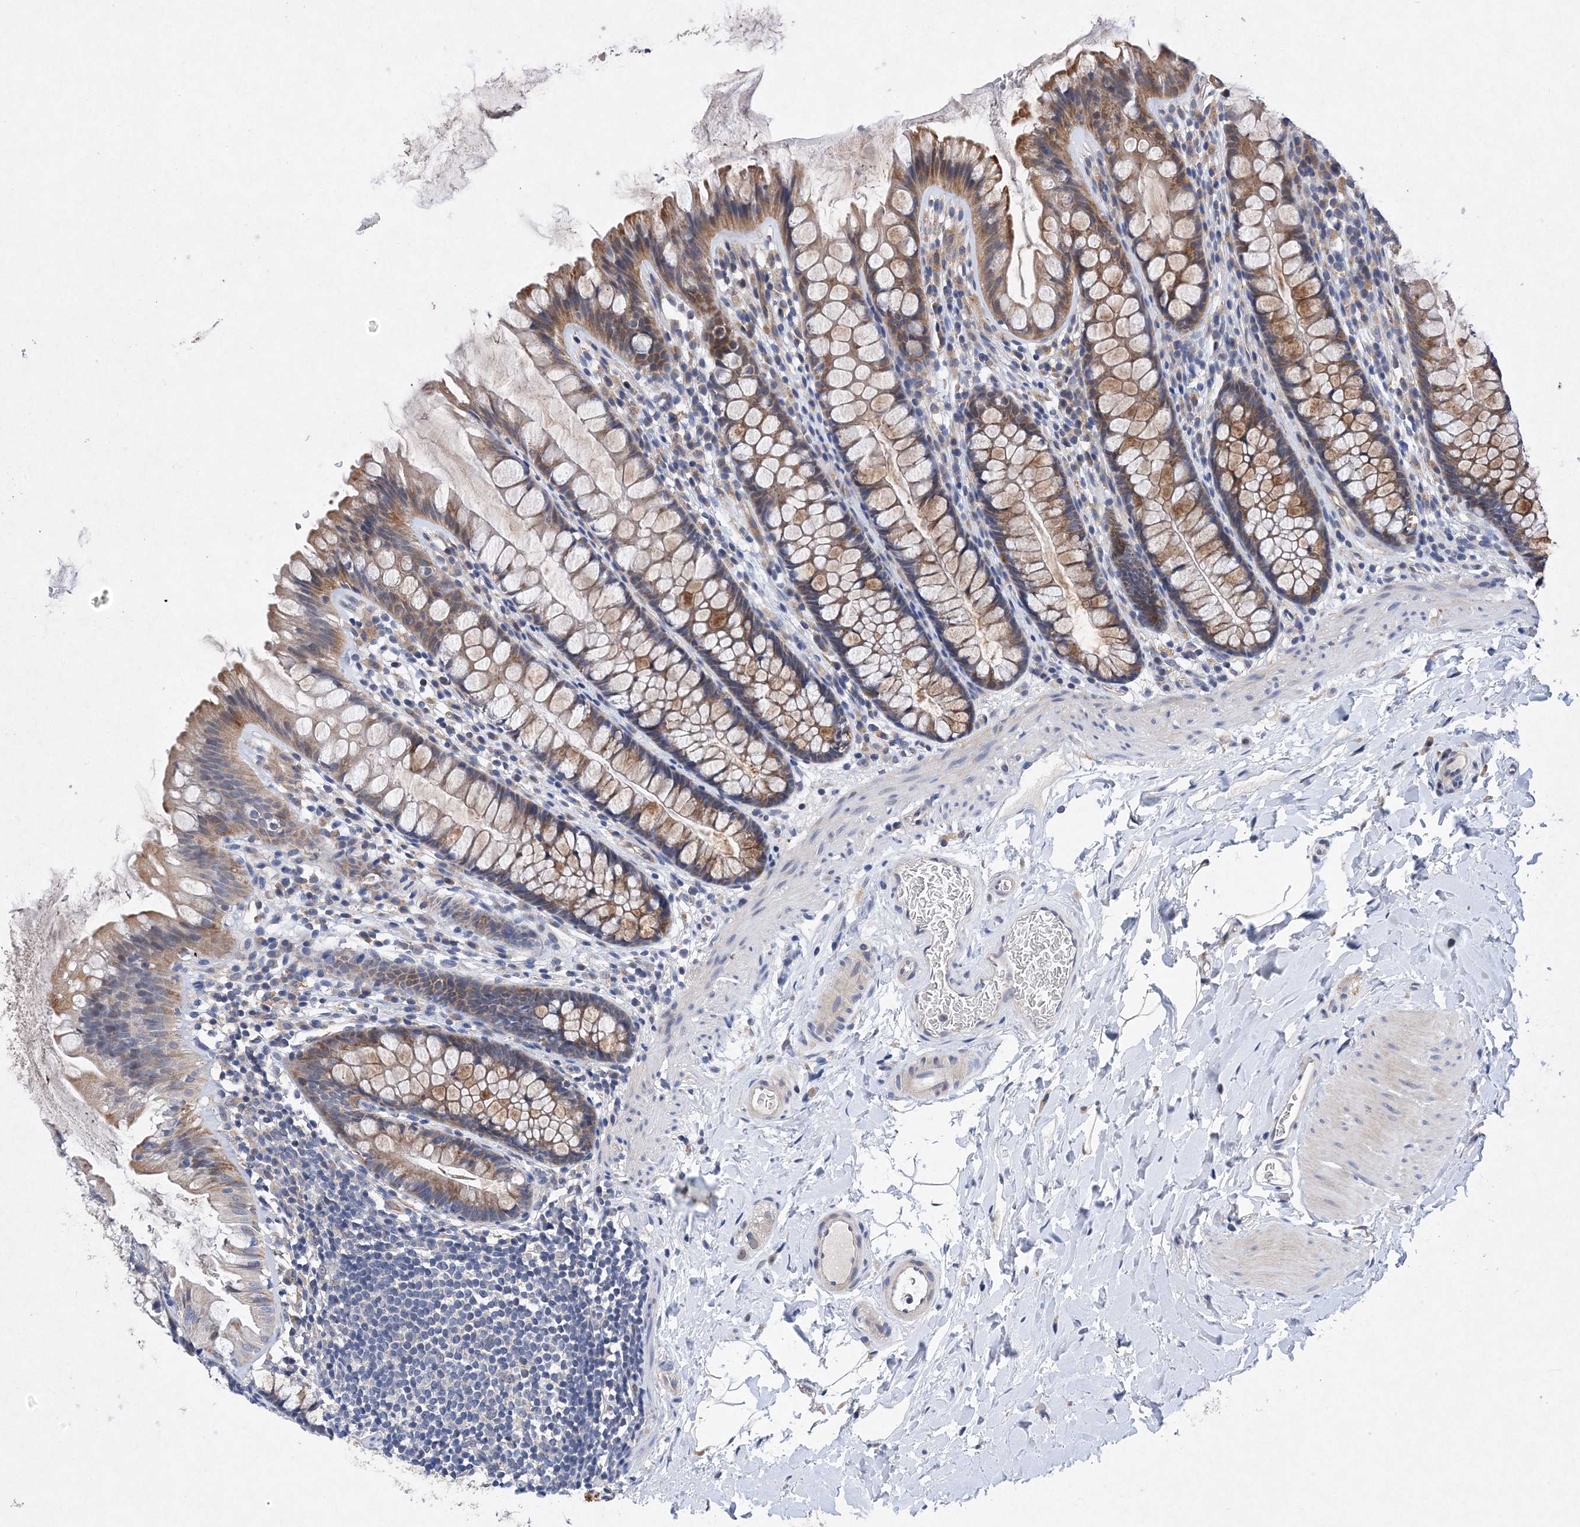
{"staining": {"intensity": "negative", "quantity": "none", "location": "none"}, "tissue": "colon", "cell_type": "Endothelial cells", "image_type": "normal", "snomed": [{"axis": "morphology", "description": "Normal tissue, NOS"}, {"axis": "topography", "description": "Colon"}], "caption": "IHC of unremarkable human colon reveals no staining in endothelial cells. (DAB (3,3'-diaminobenzidine) immunohistochemistry with hematoxylin counter stain).", "gene": "PROSER1", "patient": {"sex": "female", "age": 62}}